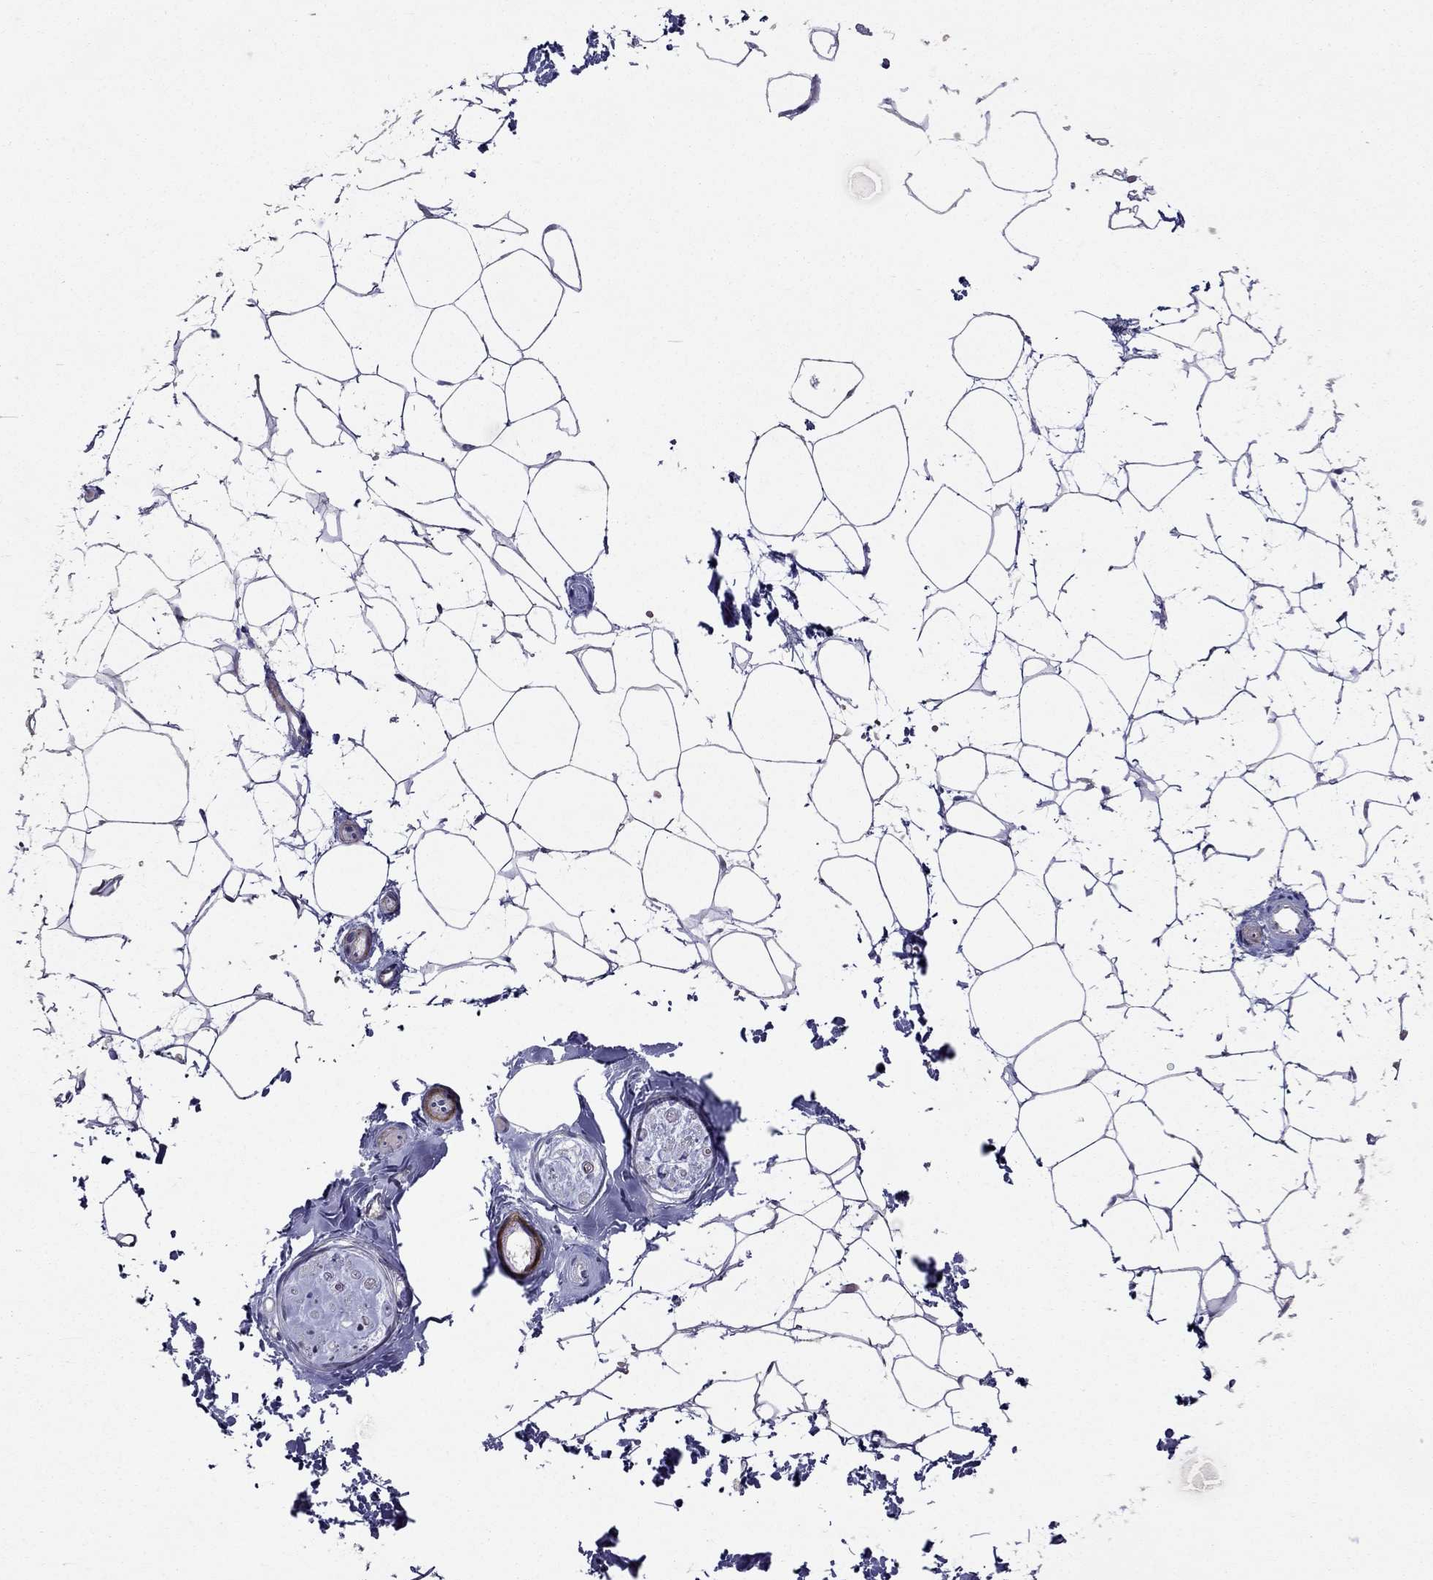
{"staining": {"intensity": "negative", "quantity": "none", "location": "none"}, "tissue": "adipose tissue", "cell_type": "Adipocytes", "image_type": "normal", "snomed": [{"axis": "morphology", "description": "Normal tissue, NOS"}, {"axis": "topography", "description": "Skin"}, {"axis": "topography", "description": "Peripheral nerve tissue"}], "caption": "Immunohistochemical staining of unremarkable adipose tissue exhibits no significant positivity in adipocytes. (Stains: DAB immunohistochemistry (IHC) with hematoxylin counter stain, Microscopy: brightfield microscopy at high magnification).", "gene": "MAGEB4", "patient": {"sex": "female", "age": 56}}